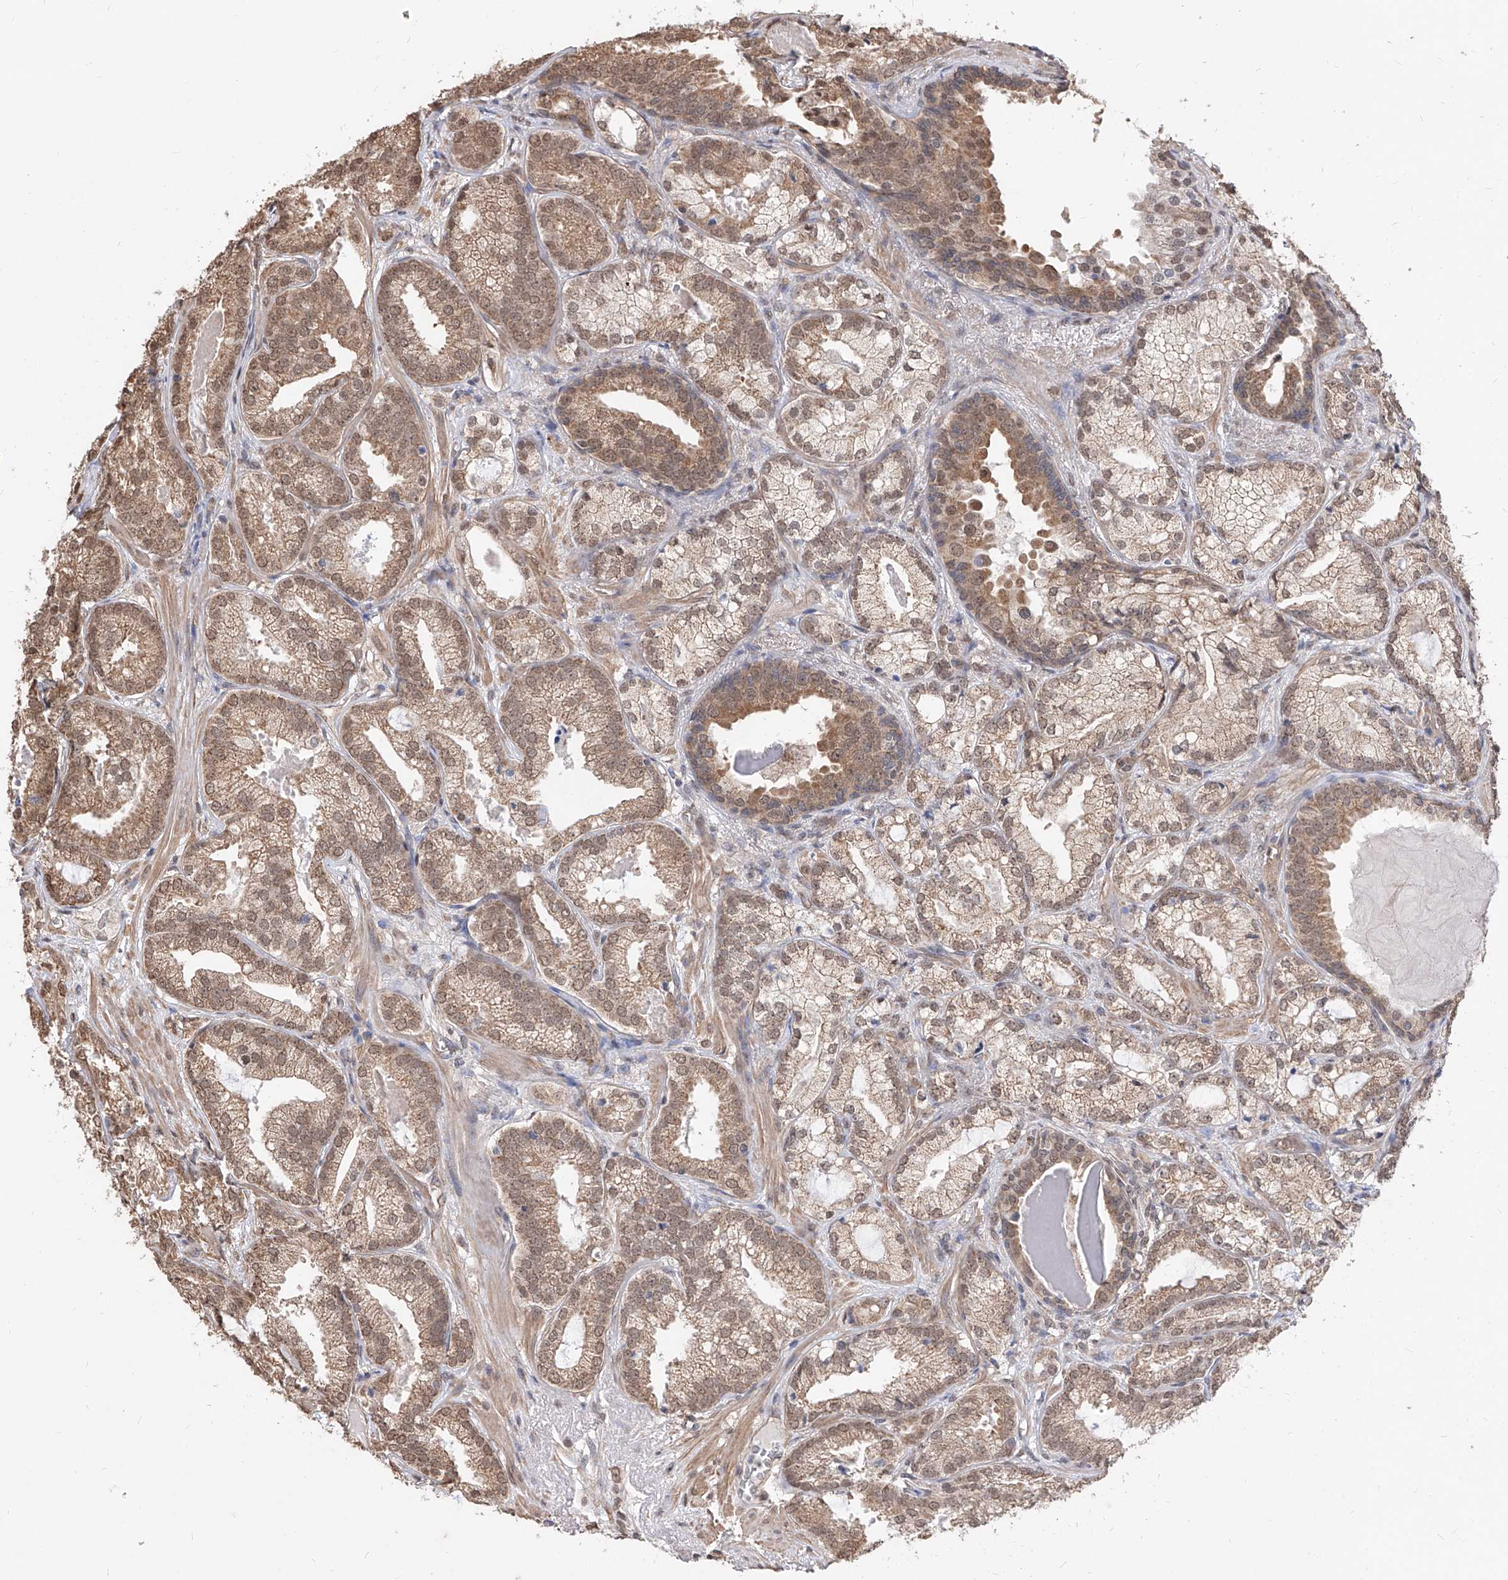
{"staining": {"intensity": "moderate", "quantity": ">75%", "location": "cytoplasmic/membranous,nuclear"}, "tissue": "prostate cancer", "cell_type": "Tumor cells", "image_type": "cancer", "snomed": [{"axis": "morphology", "description": "Normal morphology"}, {"axis": "morphology", "description": "Adenocarcinoma, Low grade"}, {"axis": "topography", "description": "Prostate"}], "caption": "IHC image of neoplastic tissue: human low-grade adenocarcinoma (prostate) stained using immunohistochemistry reveals medium levels of moderate protein expression localized specifically in the cytoplasmic/membranous and nuclear of tumor cells, appearing as a cytoplasmic/membranous and nuclear brown color.", "gene": "C8orf82", "patient": {"sex": "male", "age": 72}}